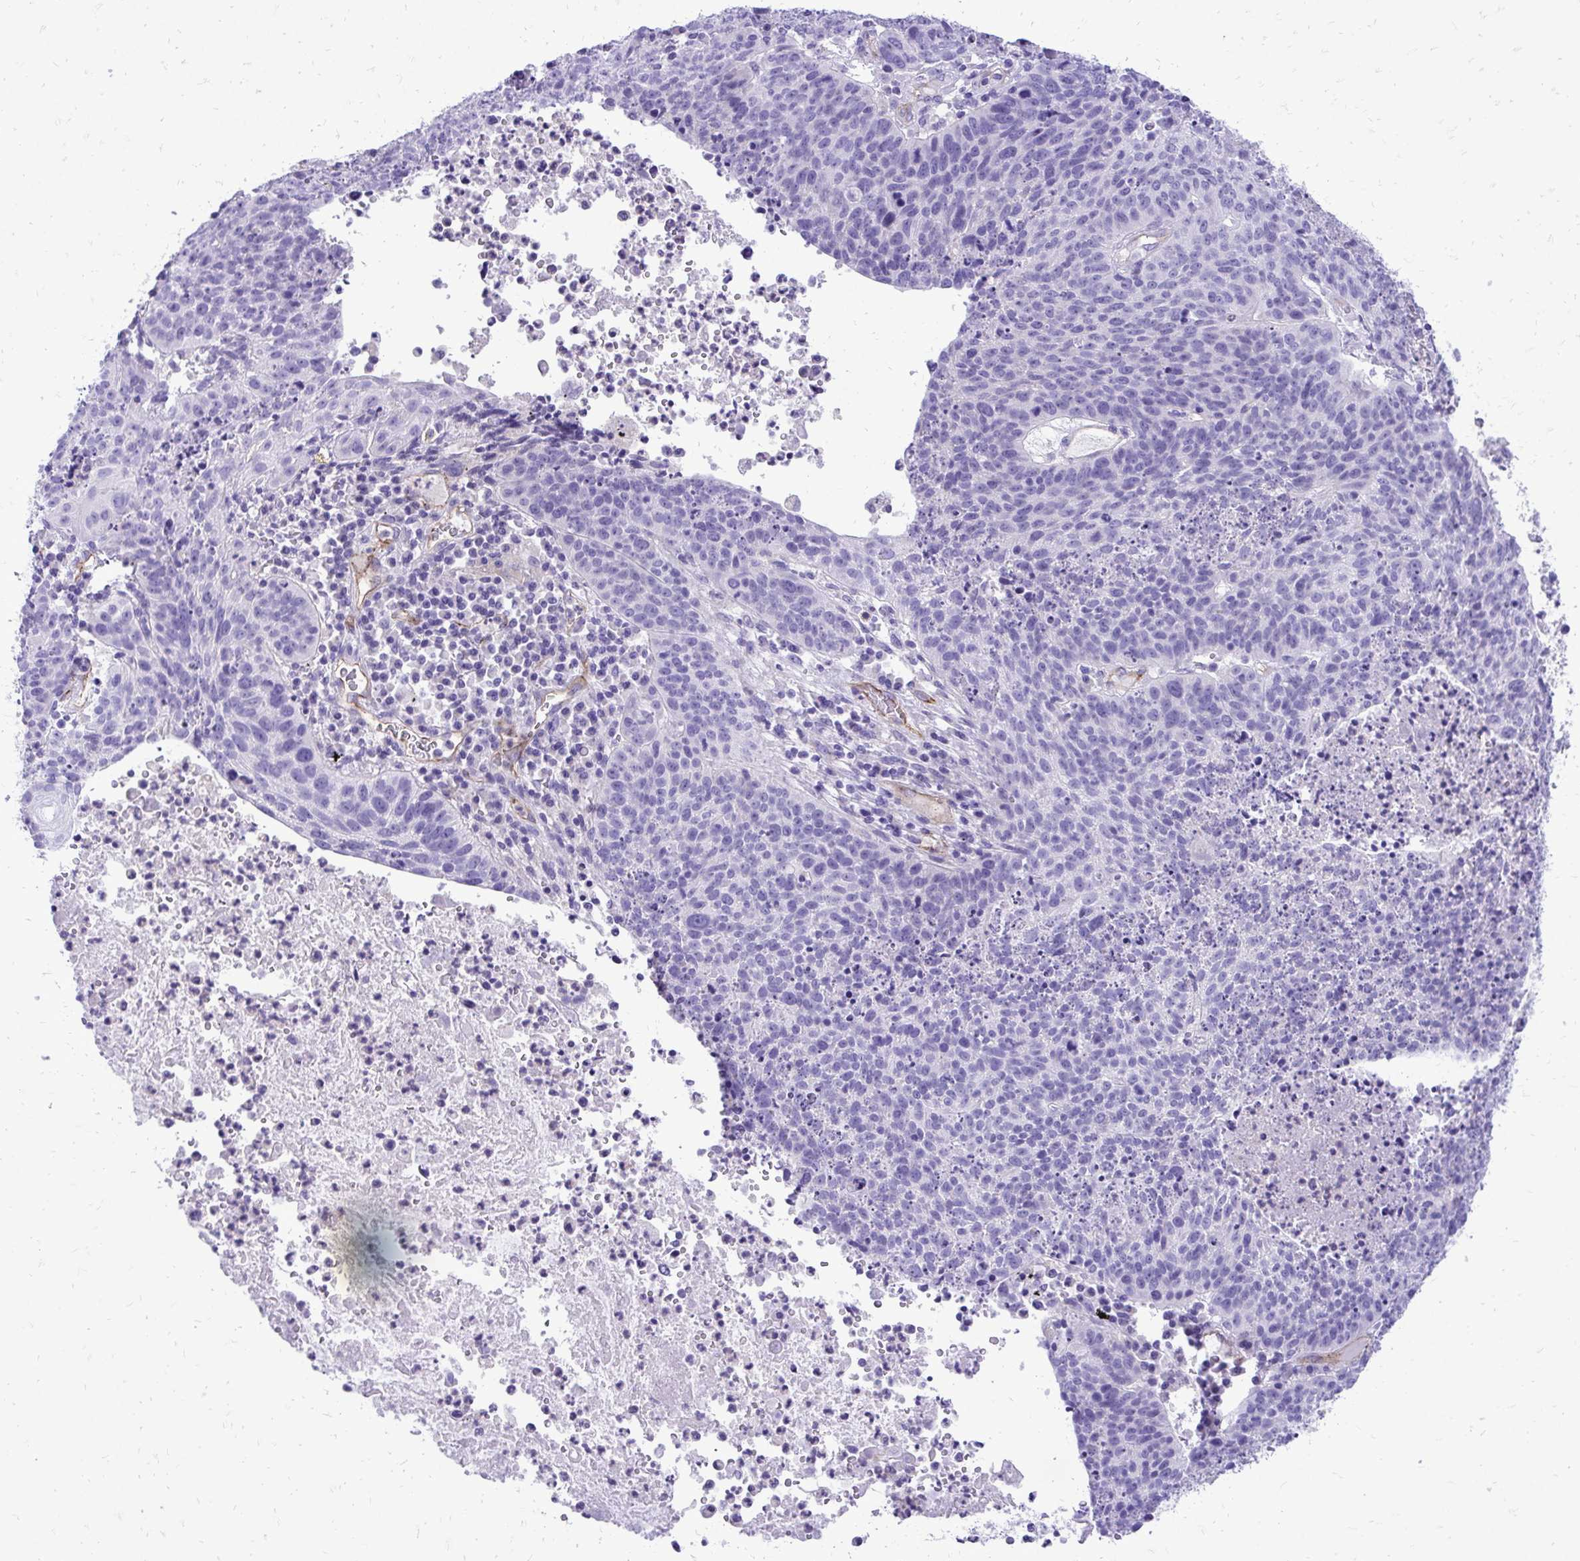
{"staining": {"intensity": "negative", "quantity": "none", "location": "none"}, "tissue": "lung cancer", "cell_type": "Tumor cells", "image_type": "cancer", "snomed": [{"axis": "morphology", "description": "Squamous cell carcinoma, NOS"}, {"axis": "topography", "description": "Lung"}], "caption": "An image of lung cancer (squamous cell carcinoma) stained for a protein reveals no brown staining in tumor cells.", "gene": "PELI3", "patient": {"sex": "male", "age": 63}}